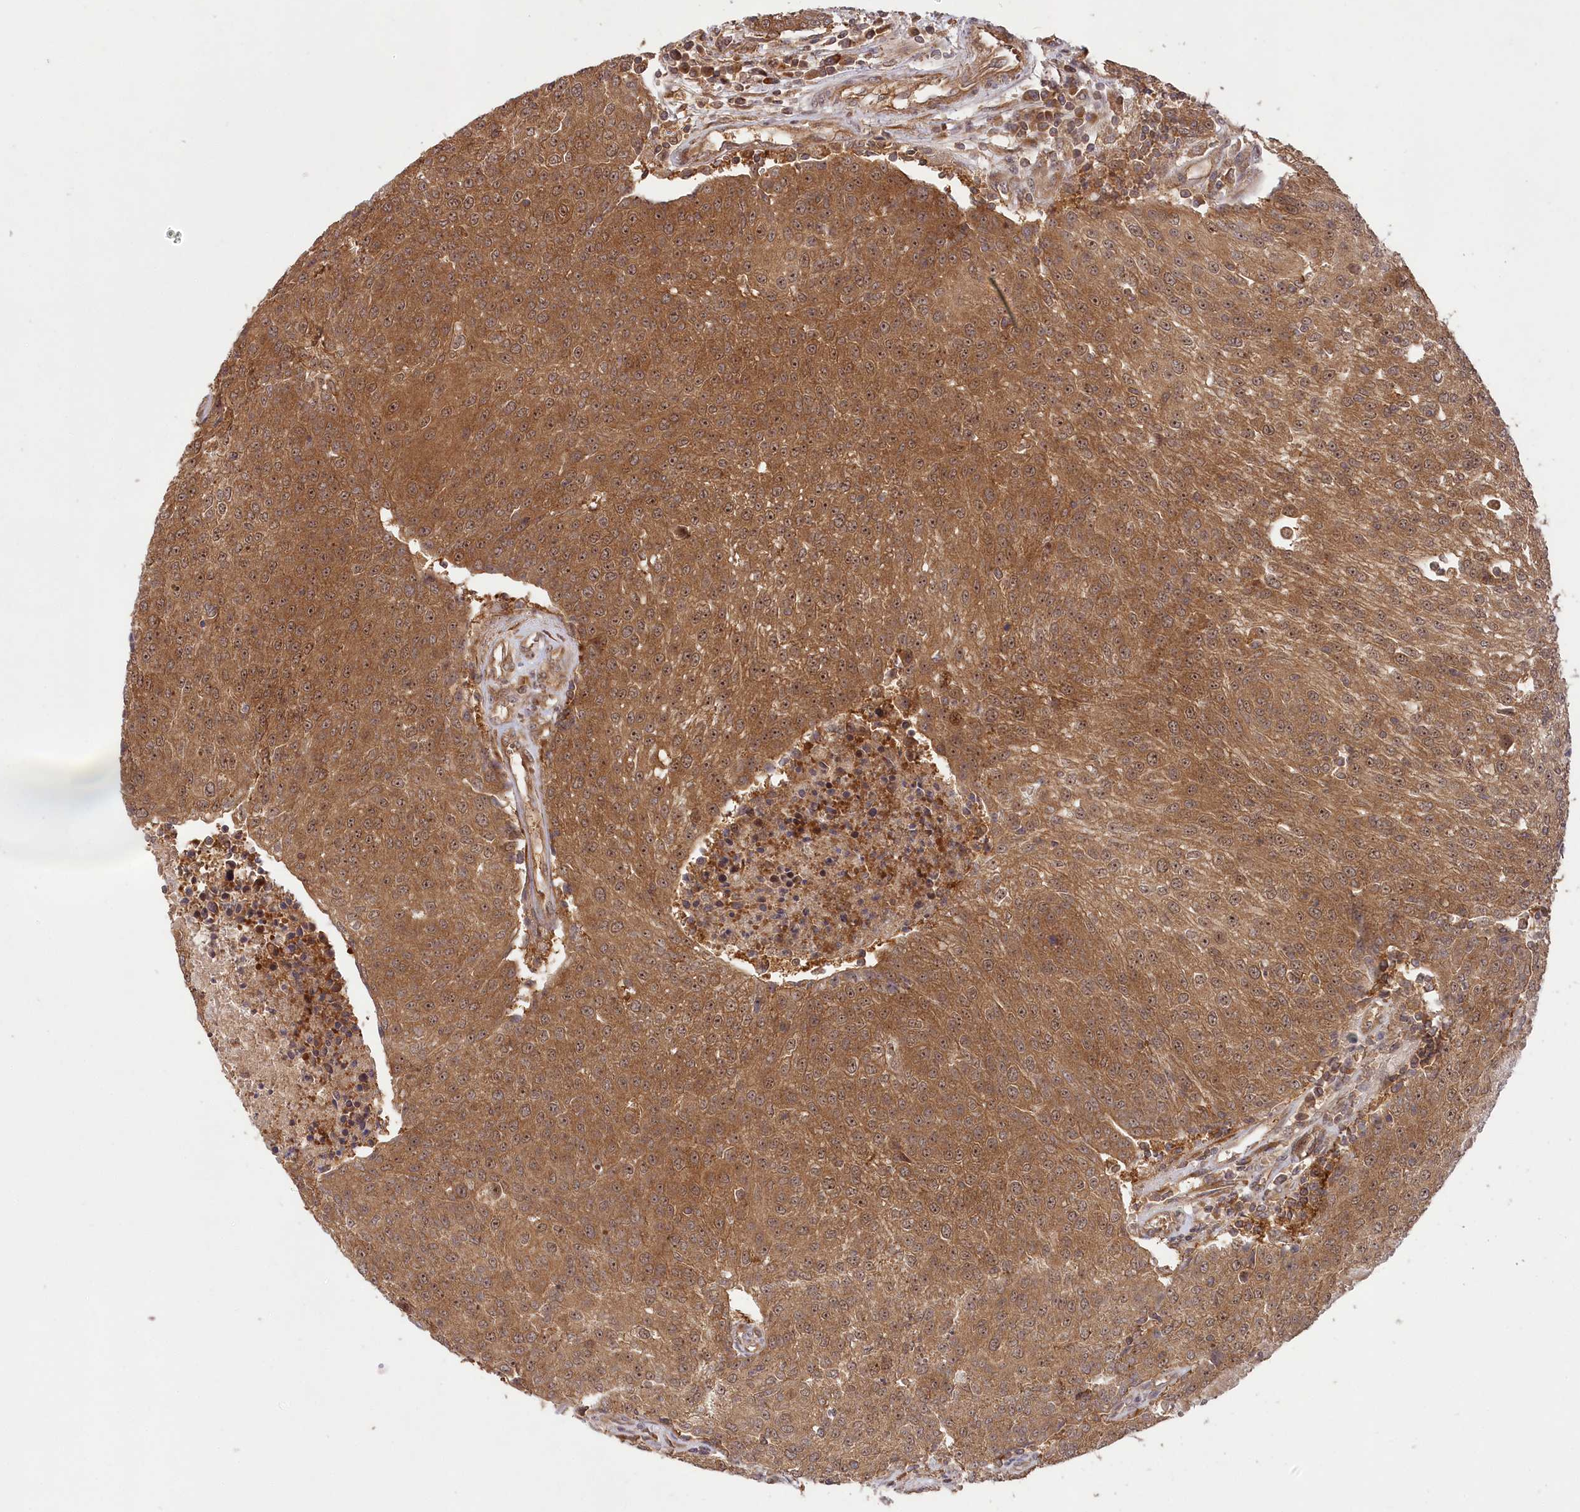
{"staining": {"intensity": "moderate", "quantity": ">75%", "location": "cytoplasmic/membranous,nuclear"}, "tissue": "urothelial cancer", "cell_type": "Tumor cells", "image_type": "cancer", "snomed": [{"axis": "morphology", "description": "Urothelial carcinoma, High grade"}, {"axis": "topography", "description": "Urinary bladder"}], "caption": "About >75% of tumor cells in human urothelial cancer show moderate cytoplasmic/membranous and nuclear protein expression as visualized by brown immunohistochemical staining.", "gene": "TBCA", "patient": {"sex": "female", "age": 85}}